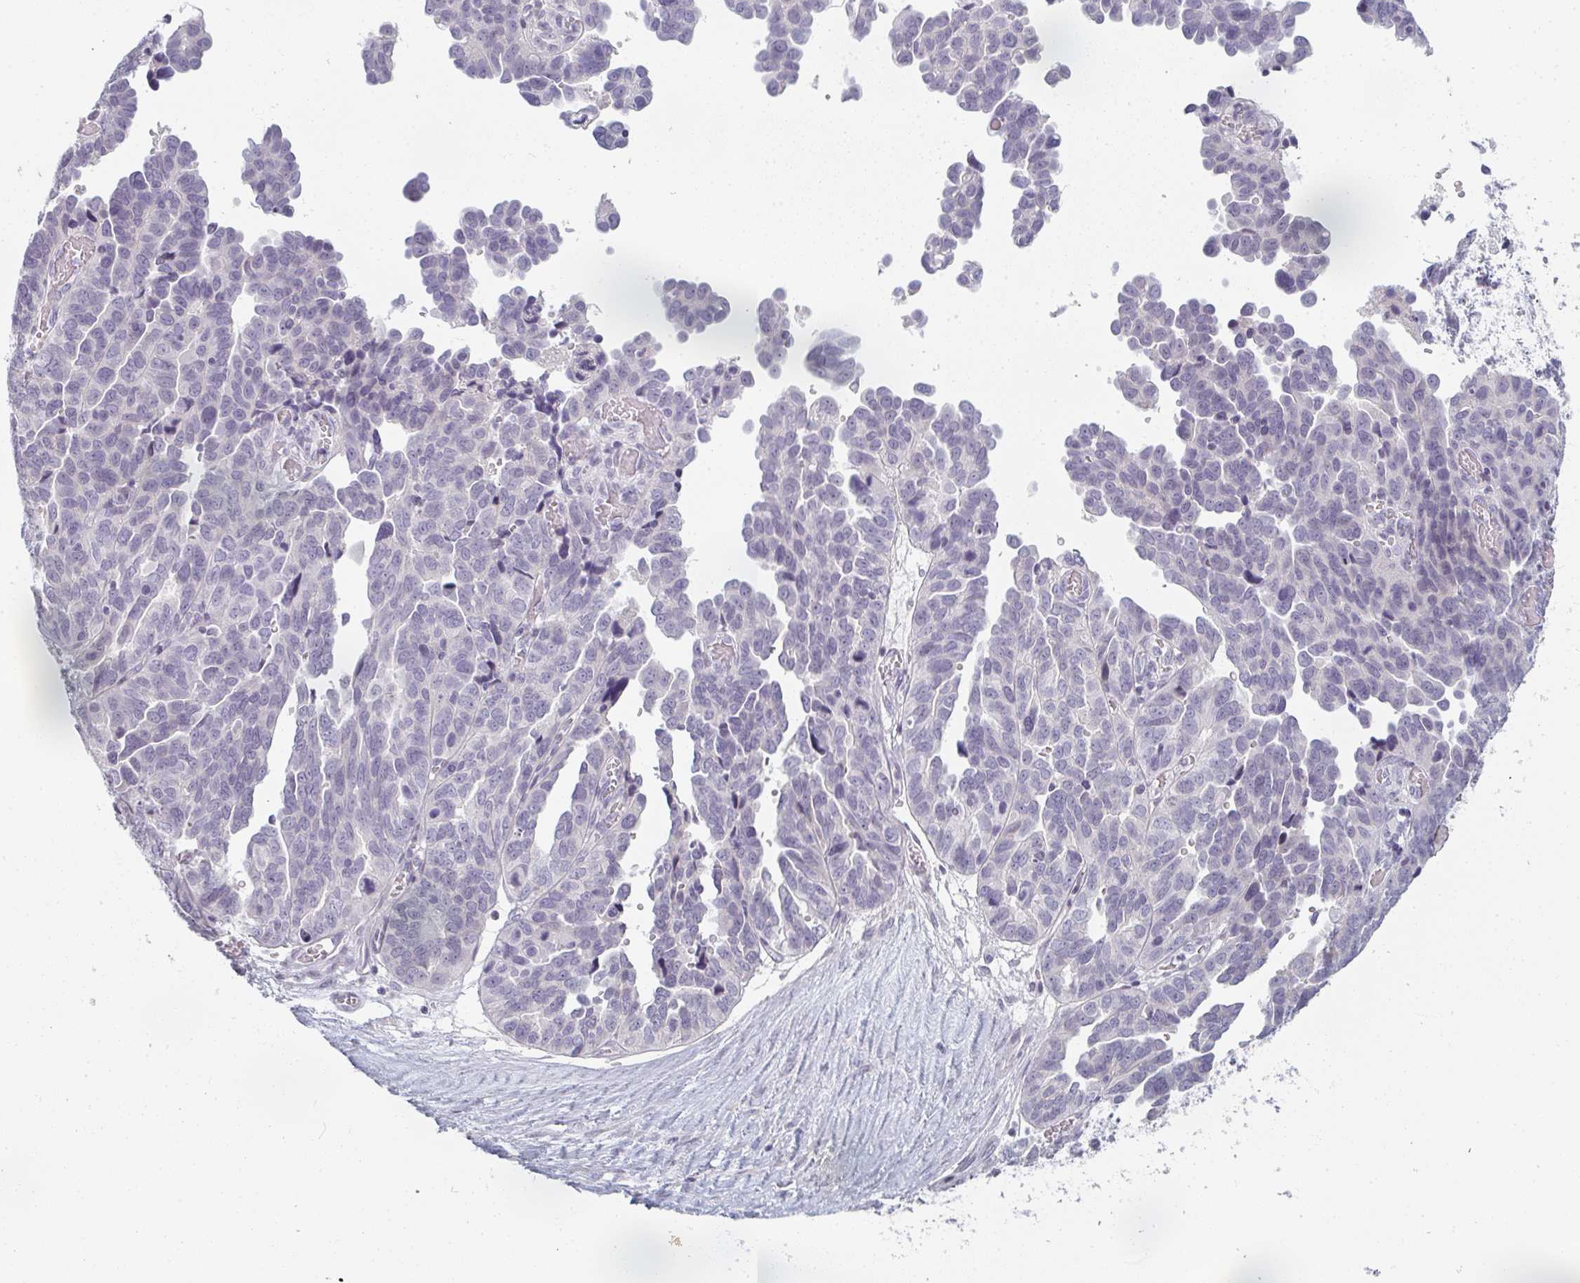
{"staining": {"intensity": "negative", "quantity": "none", "location": "none"}, "tissue": "ovarian cancer", "cell_type": "Tumor cells", "image_type": "cancer", "snomed": [{"axis": "morphology", "description": "Cystadenocarcinoma, serous, NOS"}, {"axis": "topography", "description": "Ovary"}], "caption": "IHC of human ovarian serous cystadenocarcinoma exhibits no expression in tumor cells. (DAB IHC visualized using brightfield microscopy, high magnification).", "gene": "RBBP6", "patient": {"sex": "female", "age": 64}}